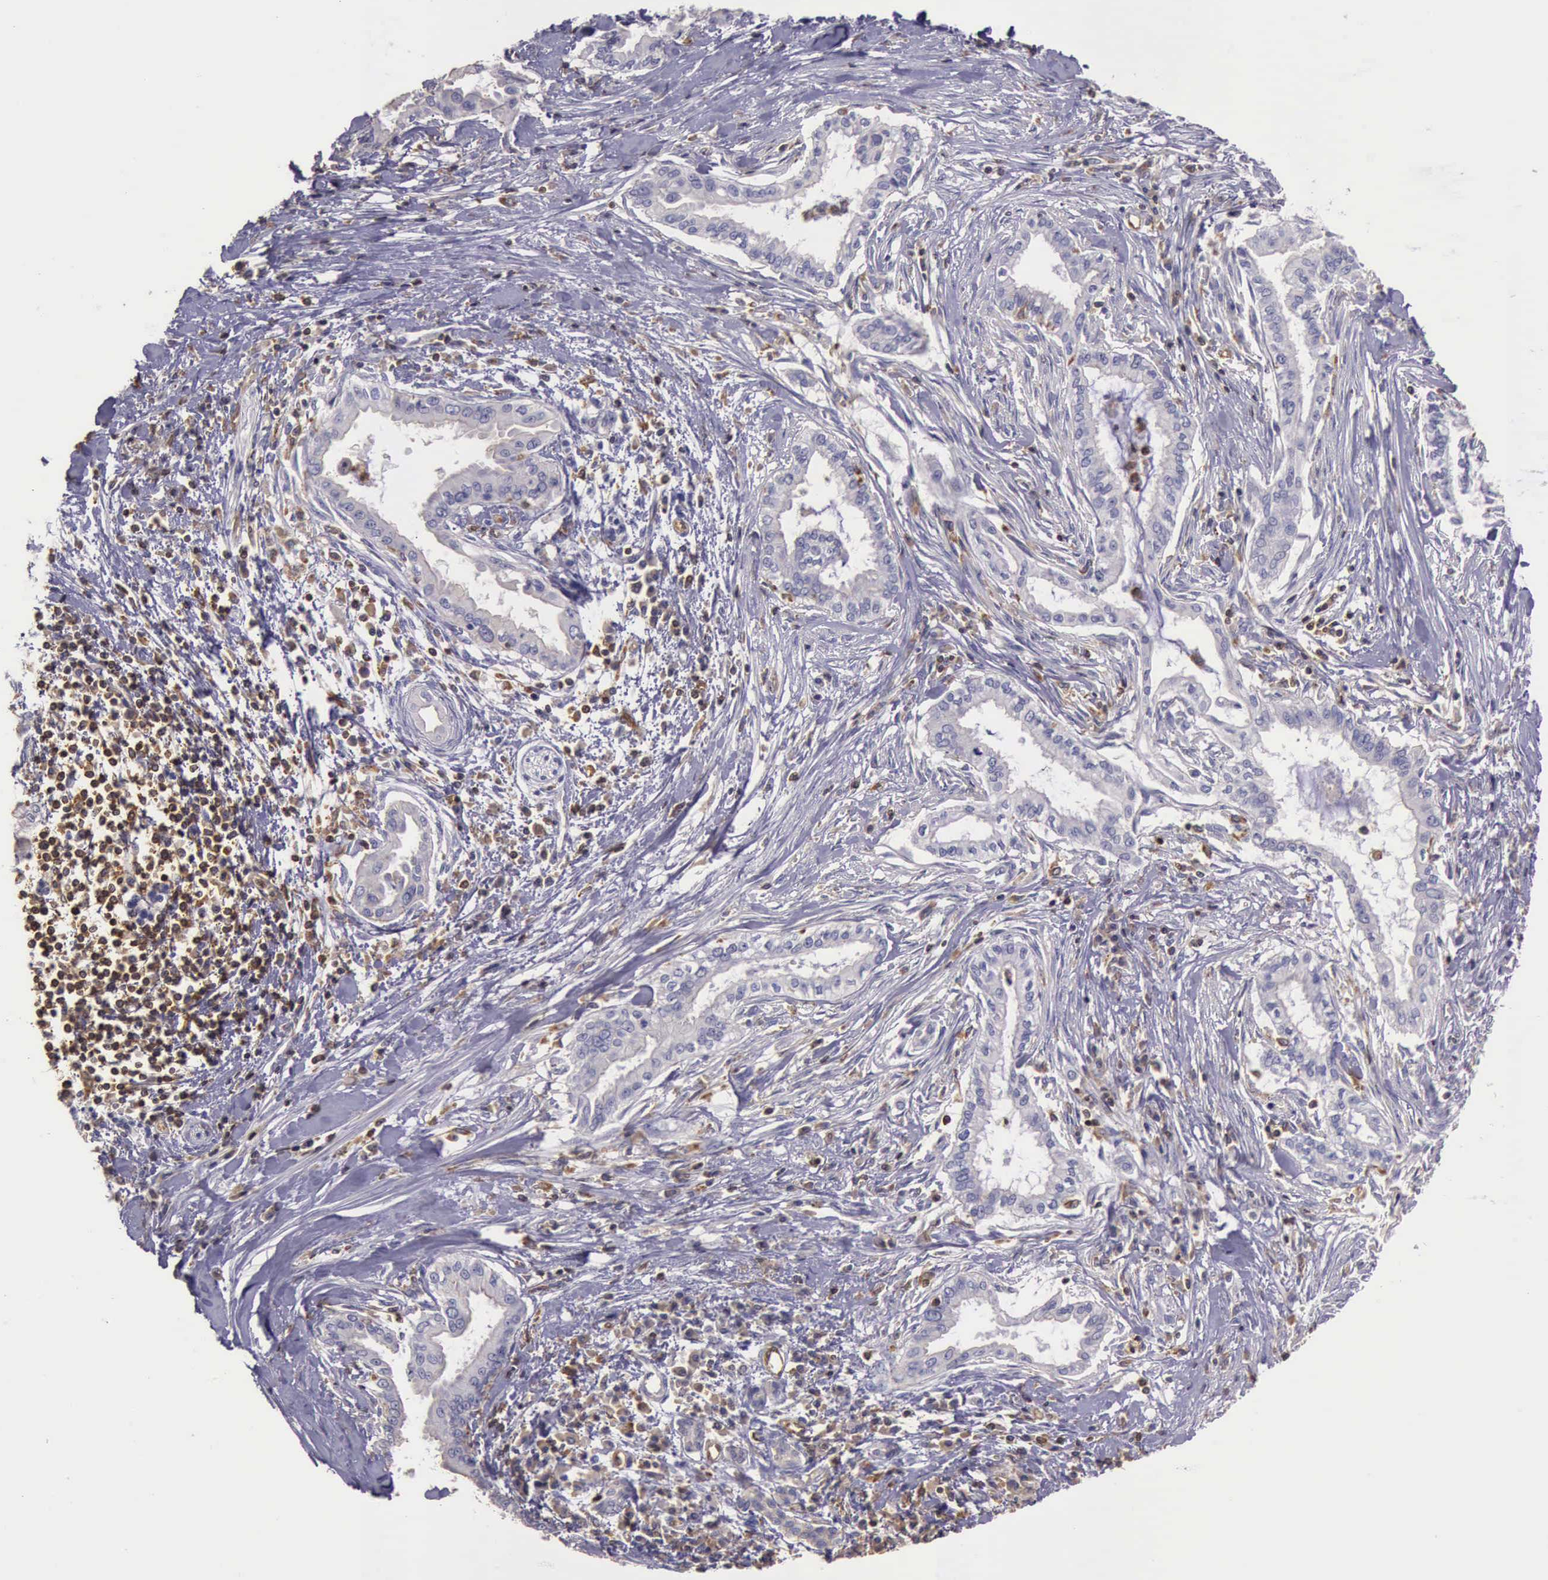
{"staining": {"intensity": "negative", "quantity": "none", "location": "none"}, "tissue": "pancreatic cancer", "cell_type": "Tumor cells", "image_type": "cancer", "snomed": [{"axis": "morphology", "description": "Adenocarcinoma, NOS"}, {"axis": "topography", "description": "Pancreas"}], "caption": "A high-resolution micrograph shows immunohistochemistry (IHC) staining of pancreatic cancer, which reveals no significant expression in tumor cells.", "gene": "ARHGAP4", "patient": {"sex": "female", "age": 64}}